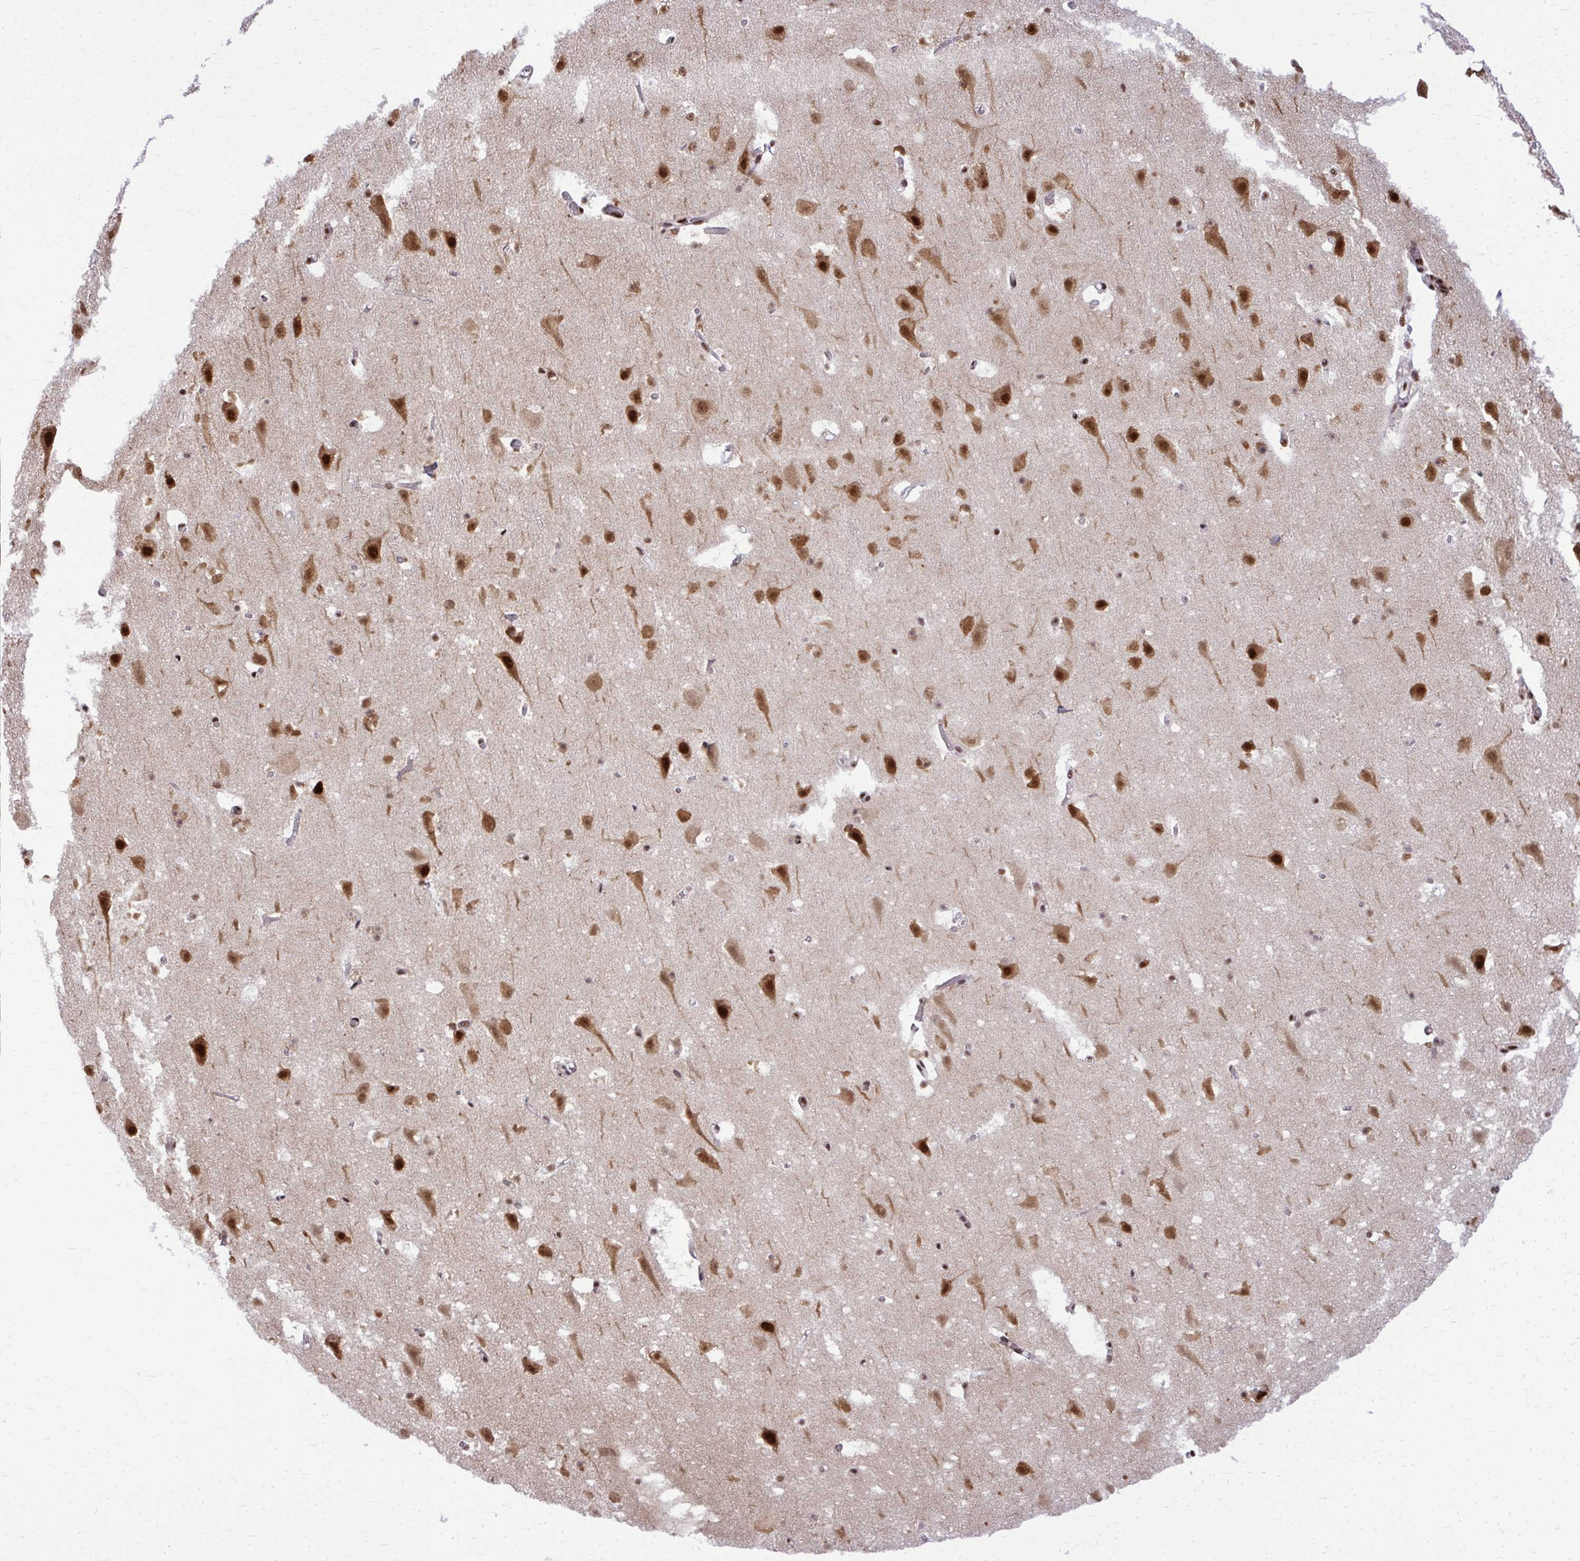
{"staining": {"intensity": "negative", "quantity": "none", "location": "none"}, "tissue": "cerebral cortex", "cell_type": "Endothelial cells", "image_type": "normal", "snomed": [{"axis": "morphology", "description": "Normal tissue, NOS"}, {"axis": "topography", "description": "Cerebral cortex"}], "caption": "Protein analysis of benign cerebral cortex shows no significant positivity in endothelial cells. (DAB (3,3'-diaminobenzidine) IHC visualized using brightfield microscopy, high magnification).", "gene": "PRPF19", "patient": {"sex": "female", "age": 42}}